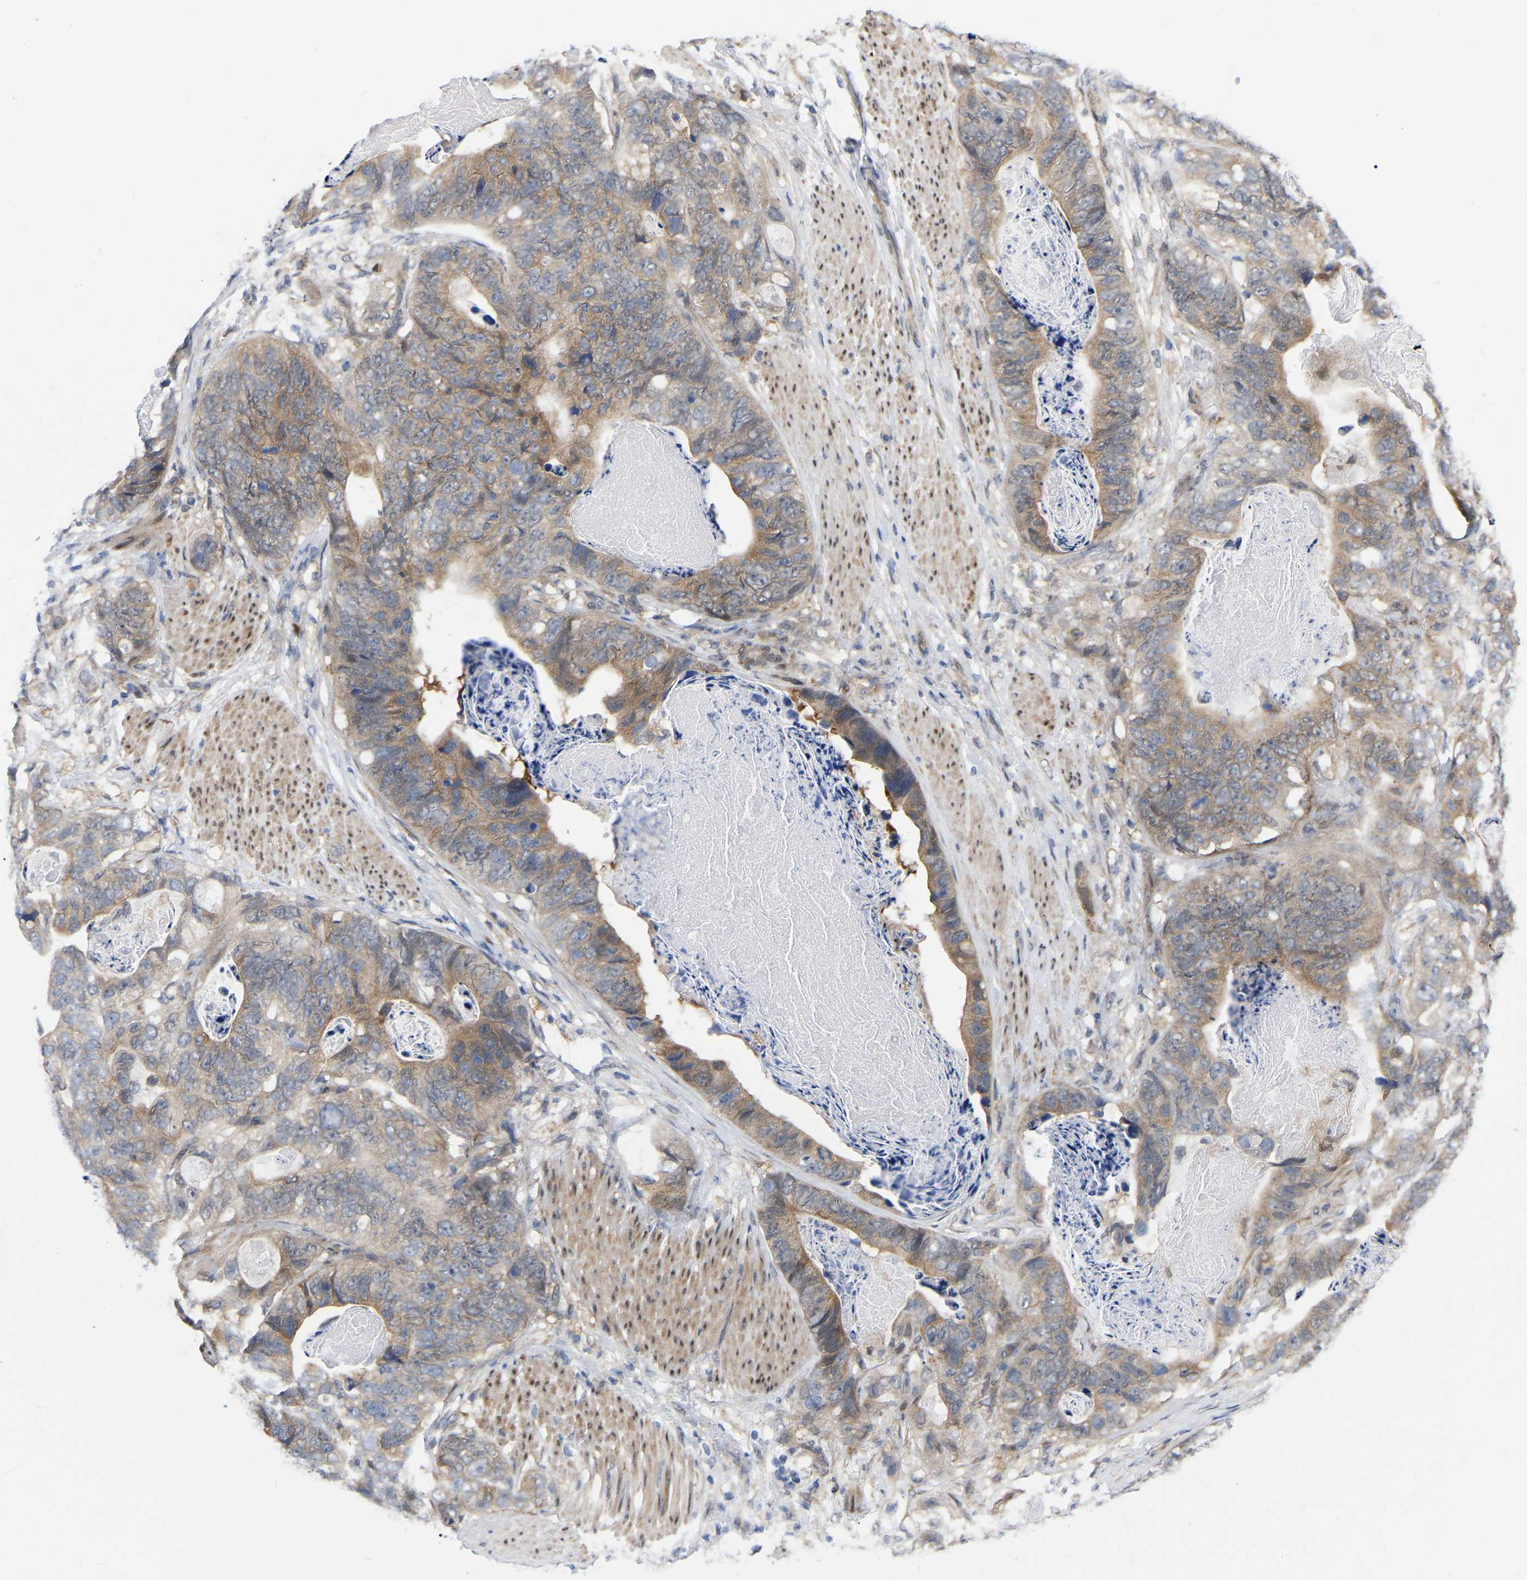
{"staining": {"intensity": "weak", "quantity": ">75%", "location": "cytoplasmic/membranous"}, "tissue": "stomach cancer", "cell_type": "Tumor cells", "image_type": "cancer", "snomed": [{"axis": "morphology", "description": "Adenocarcinoma, NOS"}, {"axis": "topography", "description": "Stomach"}], "caption": "There is low levels of weak cytoplasmic/membranous expression in tumor cells of stomach cancer, as demonstrated by immunohistochemical staining (brown color).", "gene": "UBE4B", "patient": {"sex": "female", "age": 89}}